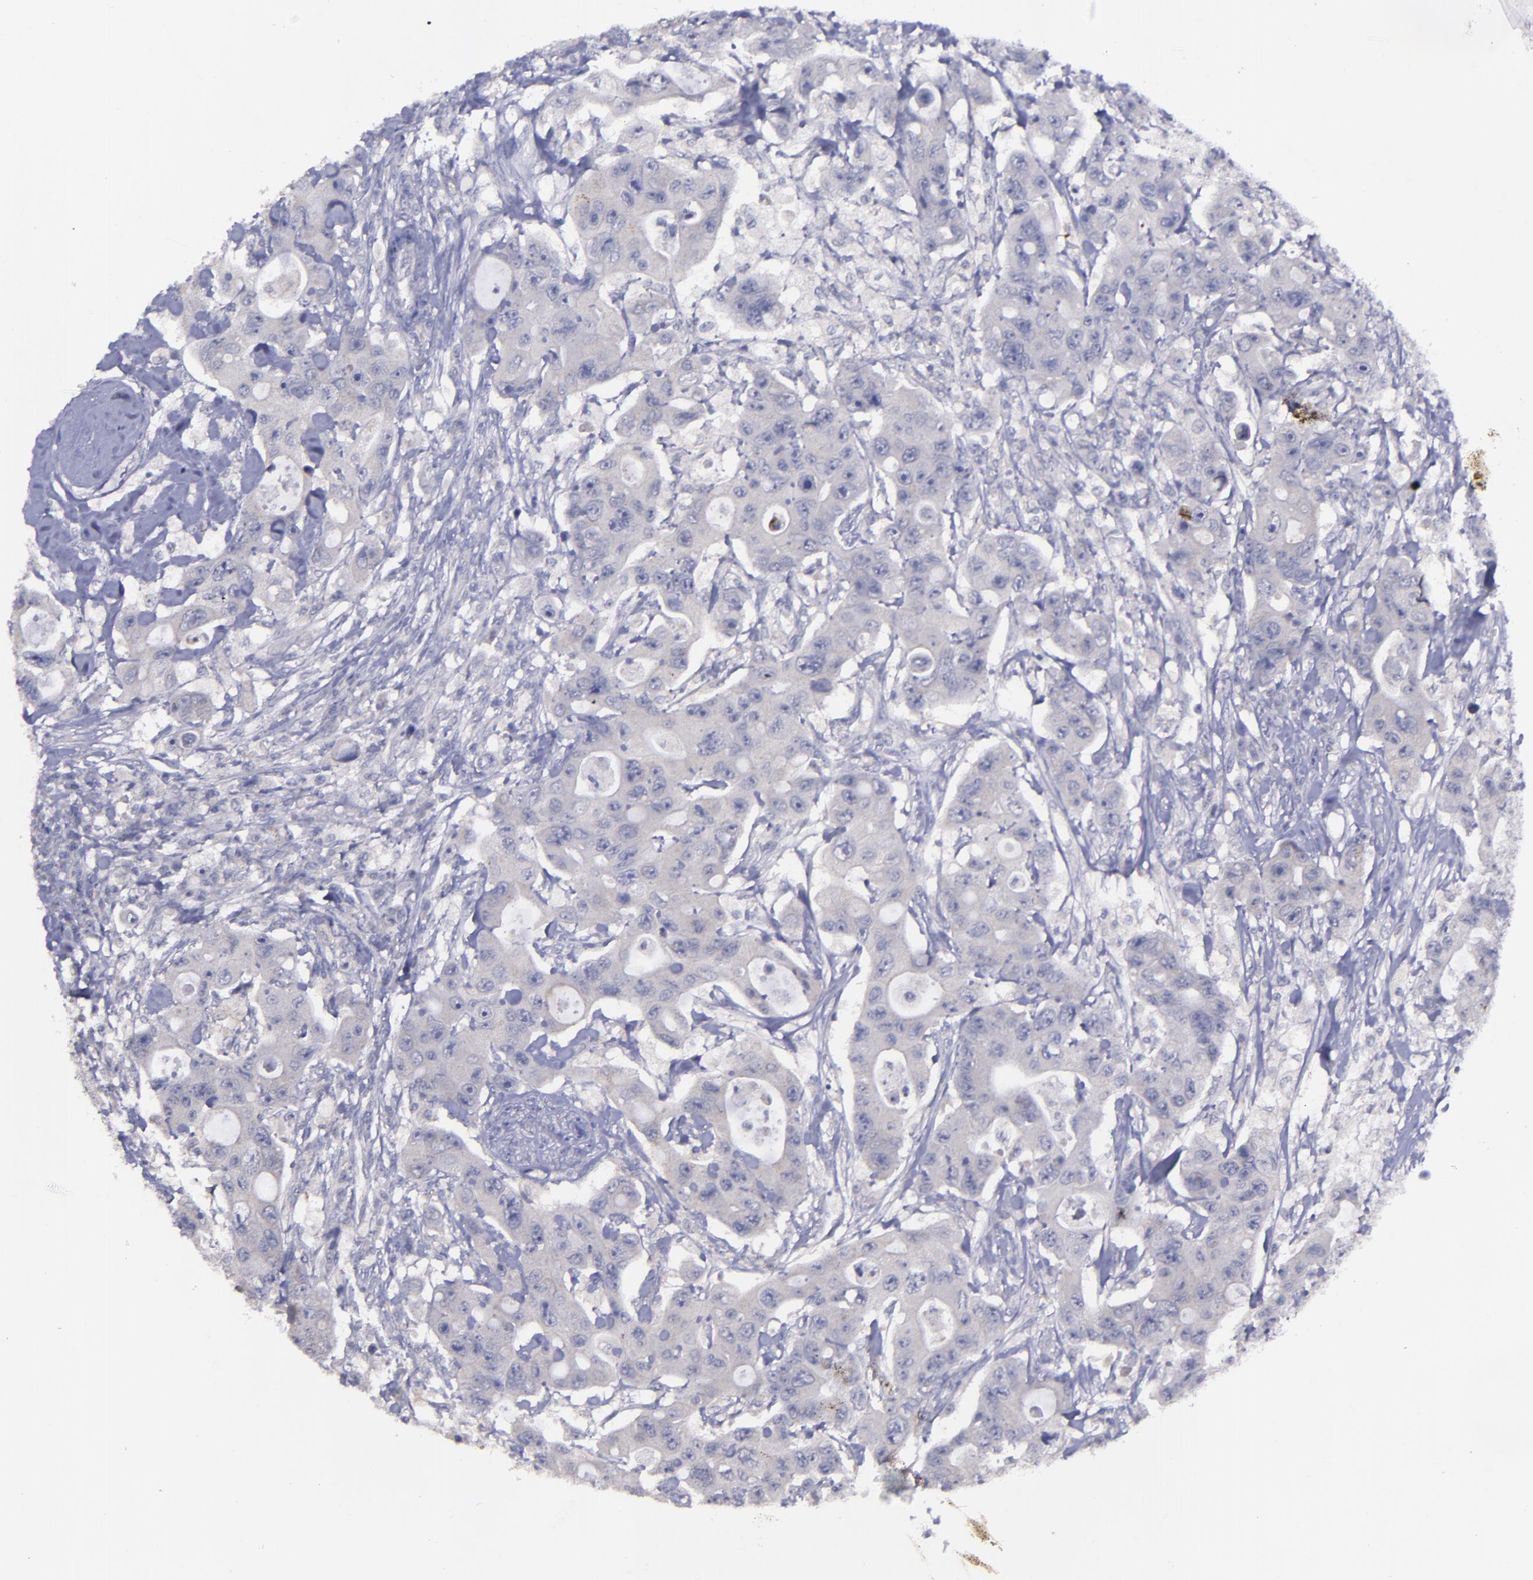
{"staining": {"intensity": "negative", "quantity": "none", "location": "none"}, "tissue": "colorectal cancer", "cell_type": "Tumor cells", "image_type": "cancer", "snomed": [{"axis": "morphology", "description": "Adenocarcinoma, NOS"}, {"axis": "topography", "description": "Colon"}], "caption": "Adenocarcinoma (colorectal) was stained to show a protein in brown. There is no significant expression in tumor cells. The staining was performed using DAB to visualize the protein expression in brown, while the nuclei were stained in blue with hematoxylin (Magnification: 20x).", "gene": "MASP1", "patient": {"sex": "female", "age": 46}}